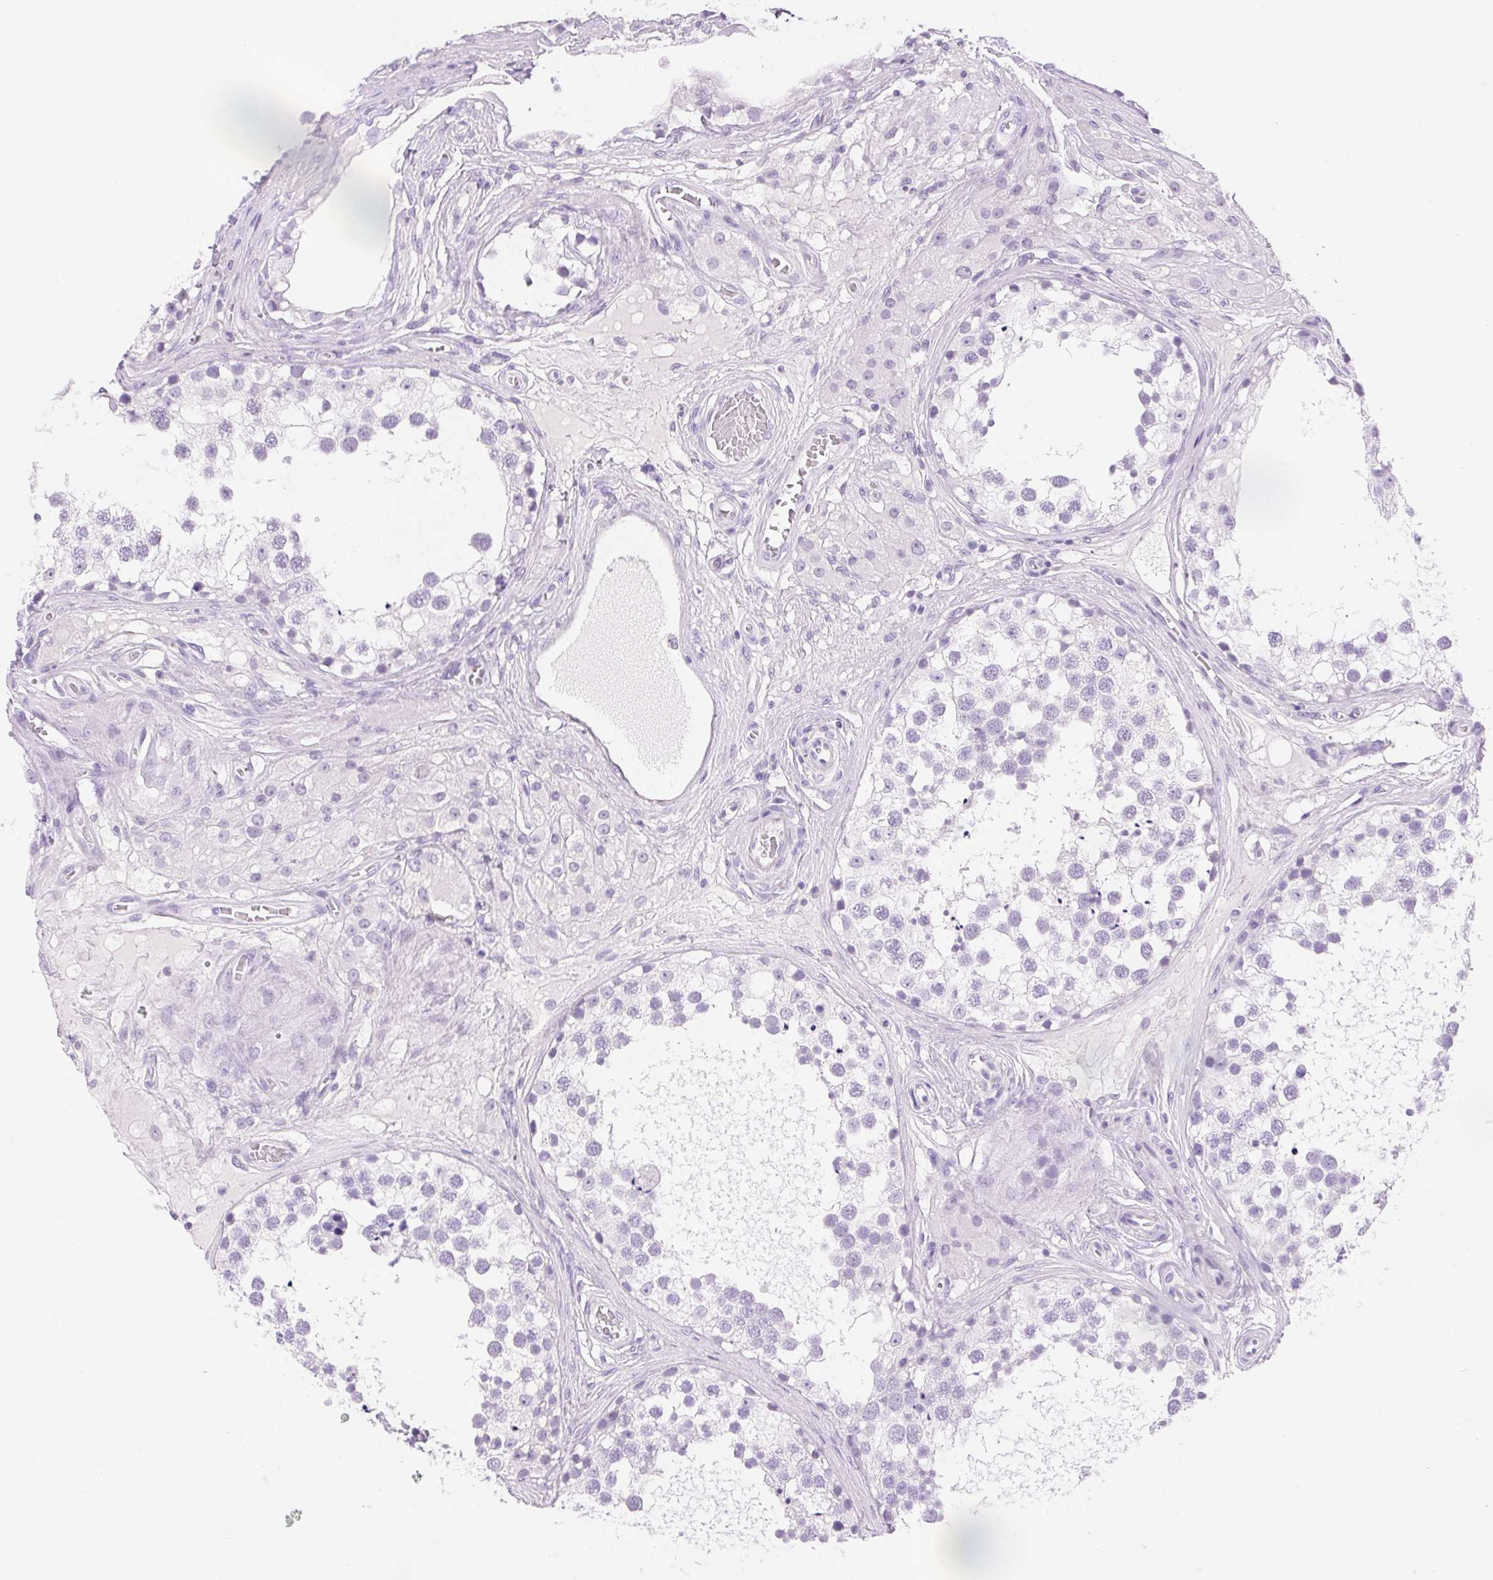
{"staining": {"intensity": "negative", "quantity": "none", "location": "none"}, "tissue": "testis", "cell_type": "Cells in seminiferous ducts", "image_type": "normal", "snomed": [{"axis": "morphology", "description": "Normal tissue, NOS"}, {"axis": "morphology", "description": "Seminoma, NOS"}, {"axis": "topography", "description": "Testis"}], "caption": "DAB (3,3'-diaminobenzidine) immunohistochemical staining of normal human testis reveals no significant expression in cells in seminiferous ducts.", "gene": "CLDN16", "patient": {"sex": "male", "age": 65}}